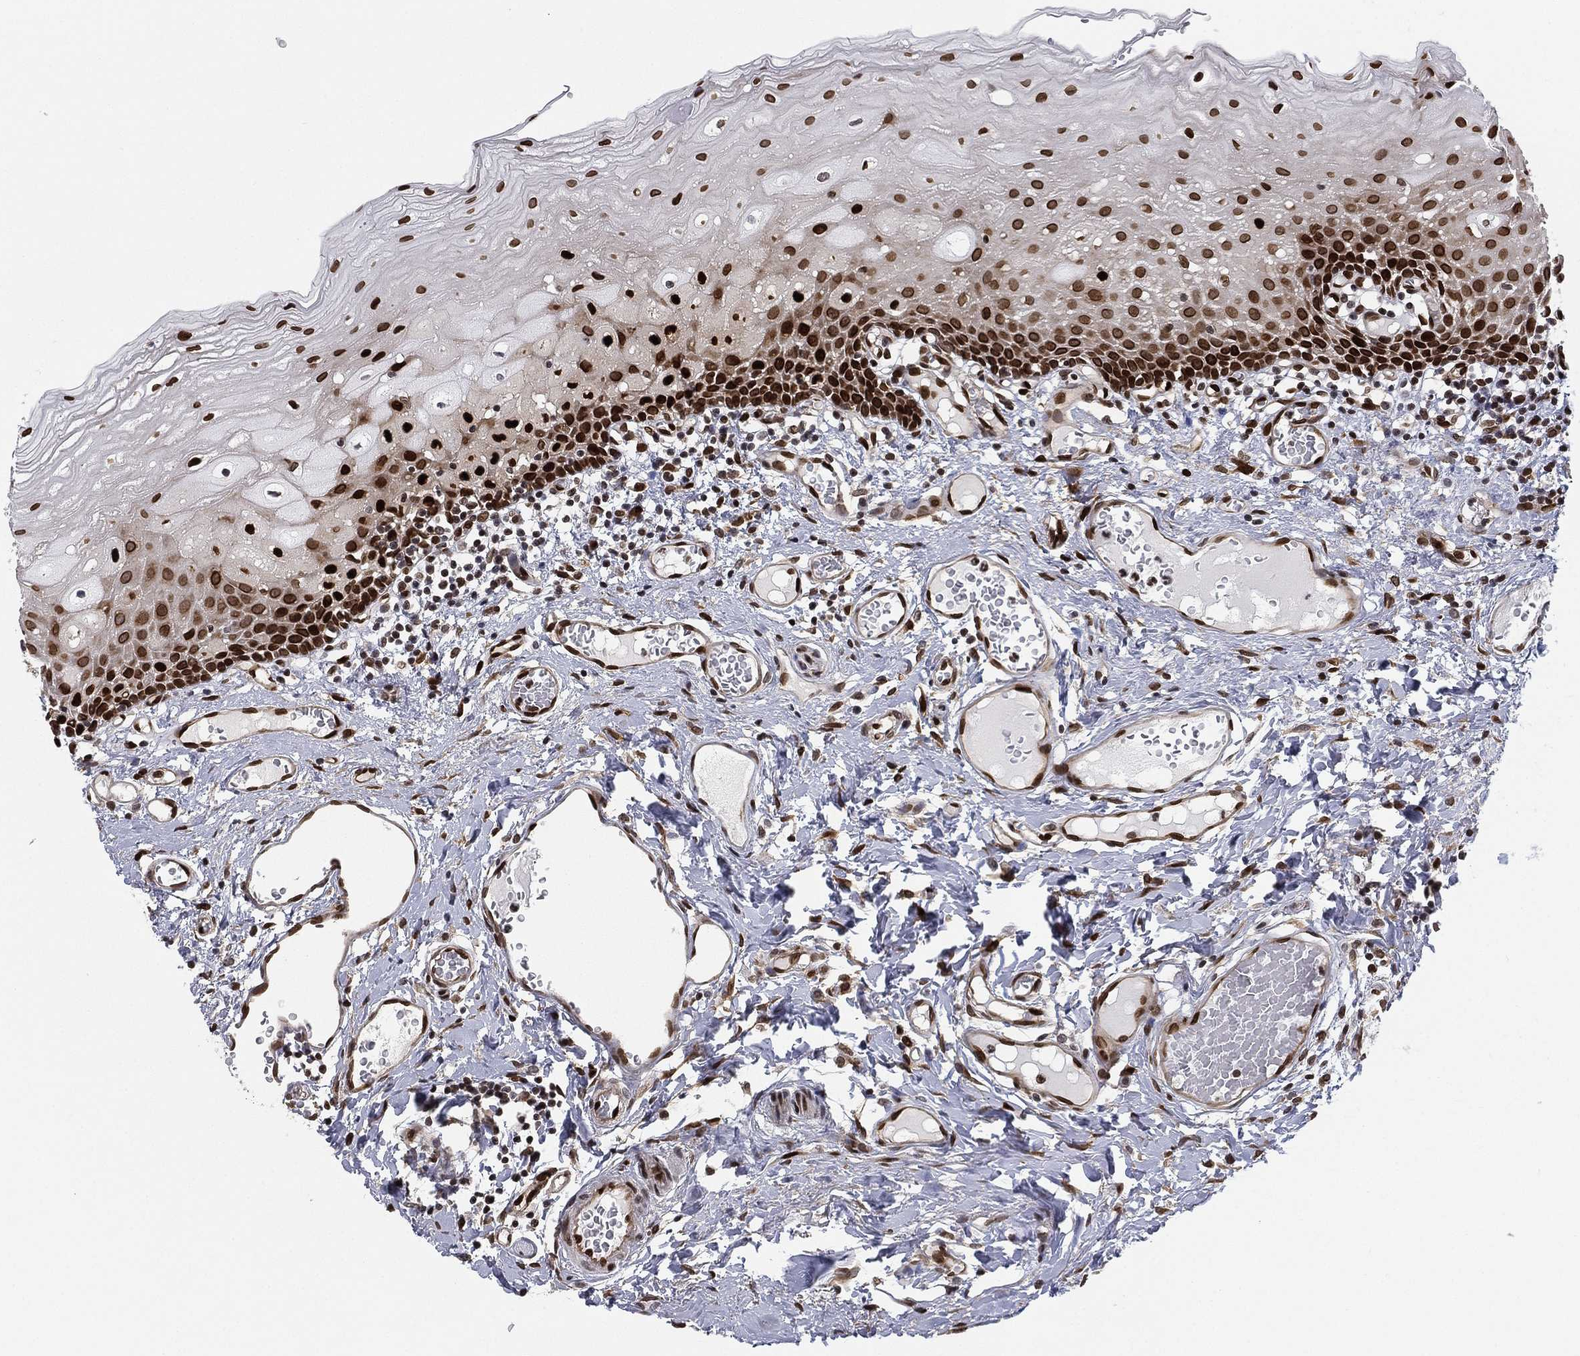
{"staining": {"intensity": "strong", "quantity": ">75%", "location": "nuclear"}, "tissue": "oral mucosa", "cell_type": "Squamous epithelial cells", "image_type": "normal", "snomed": [{"axis": "morphology", "description": "Normal tissue, NOS"}, {"axis": "morphology", "description": "Squamous cell carcinoma, NOS"}, {"axis": "topography", "description": "Oral tissue"}, {"axis": "topography", "description": "Head-Neck"}], "caption": "Immunohistochemical staining of benign human oral mucosa shows strong nuclear protein staining in approximately >75% of squamous epithelial cells. The staining is performed using DAB brown chromogen to label protein expression. The nuclei are counter-stained blue using hematoxylin.", "gene": "LMNB1", "patient": {"sex": "female", "age": 70}}